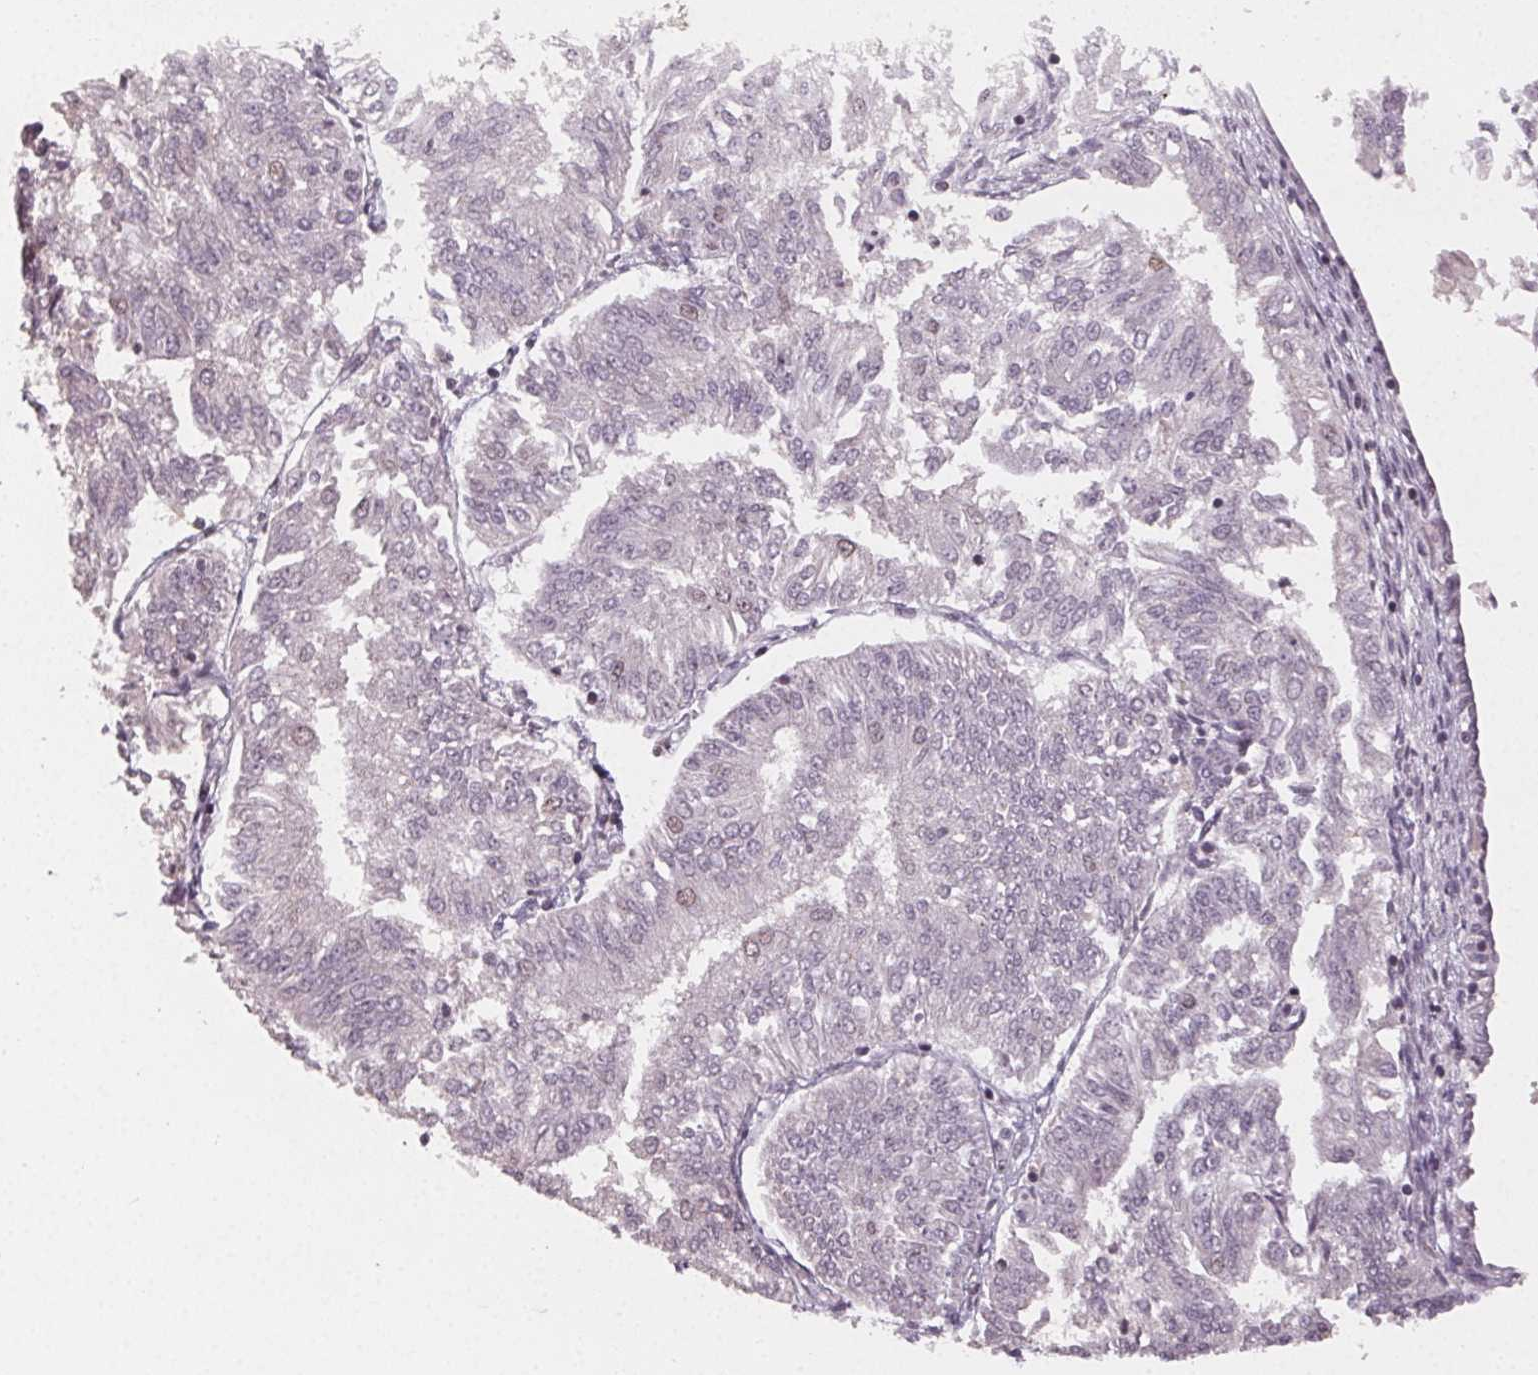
{"staining": {"intensity": "negative", "quantity": "none", "location": "none"}, "tissue": "endometrial cancer", "cell_type": "Tumor cells", "image_type": "cancer", "snomed": [{"axis": "morphology", "description": "Adenocarcinoma, NOS"}, {"axis": "topography", "description": "Endometrium"}], "caption": "Human endometrial cancer stained for a protein using immunohistochemistry reveals no staining in tumor cells.", "gene": "KMT2A", "patient": {"sex": "female", "age": 58}}